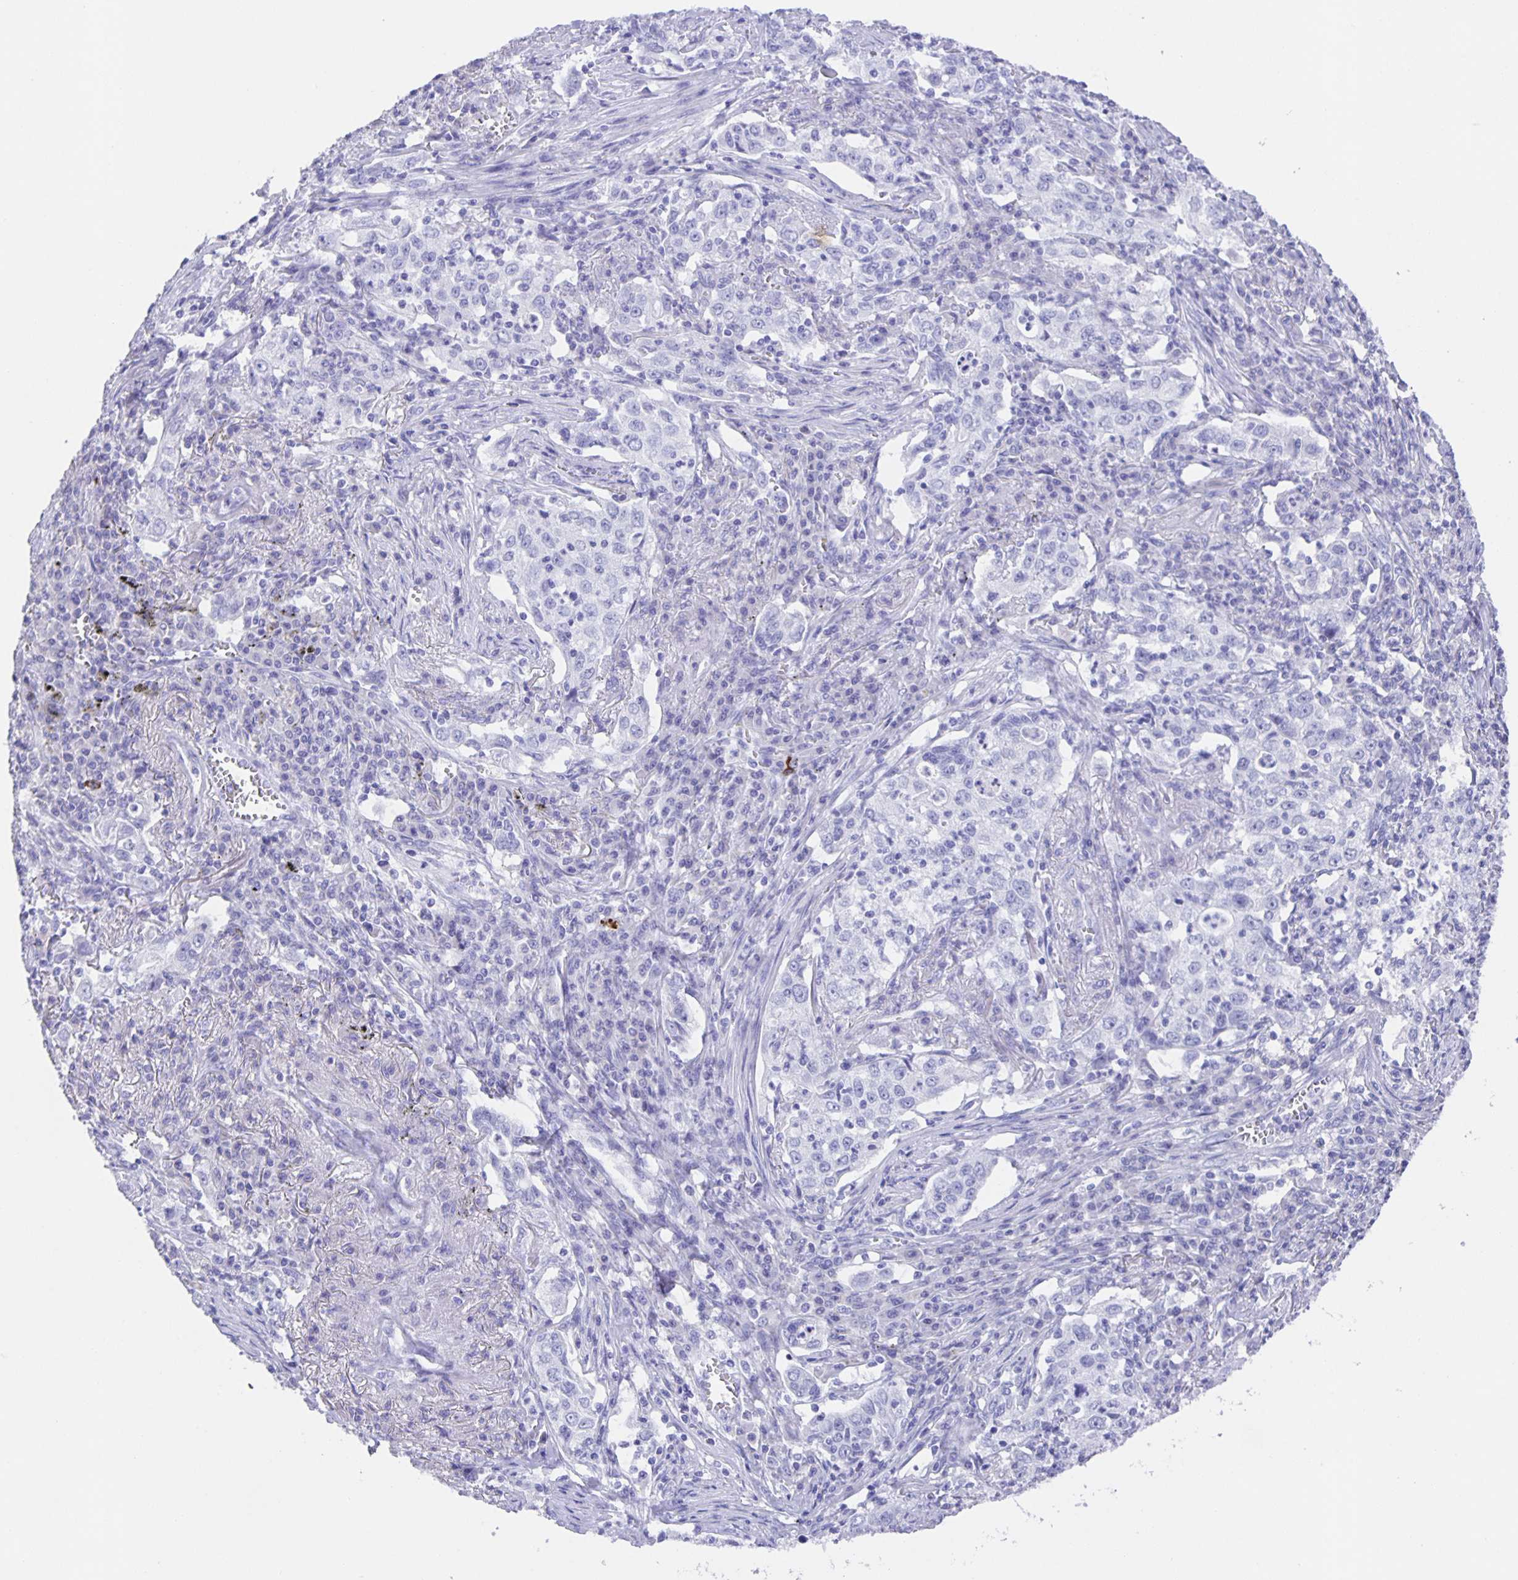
{"staining": {"intensity": "negative", "quantity": "none", "location": "none"}, "tissue": "lung cancer", "cell_type": "Tumor cells", "image_type": "cancer", "snomed": [{"axis": "morphology", "description": "Squamous cell carcinoma, NOS"}, {"axis": "topography", "description": "Lung"}], "caption": "This is an immunohistochemistry micrograph of human lung cancer (squamous cell carcinoma). There is no positivity in tumor cells.", "gene": "GUCA2A", "patient": {"sex": "male", "age": 71}}